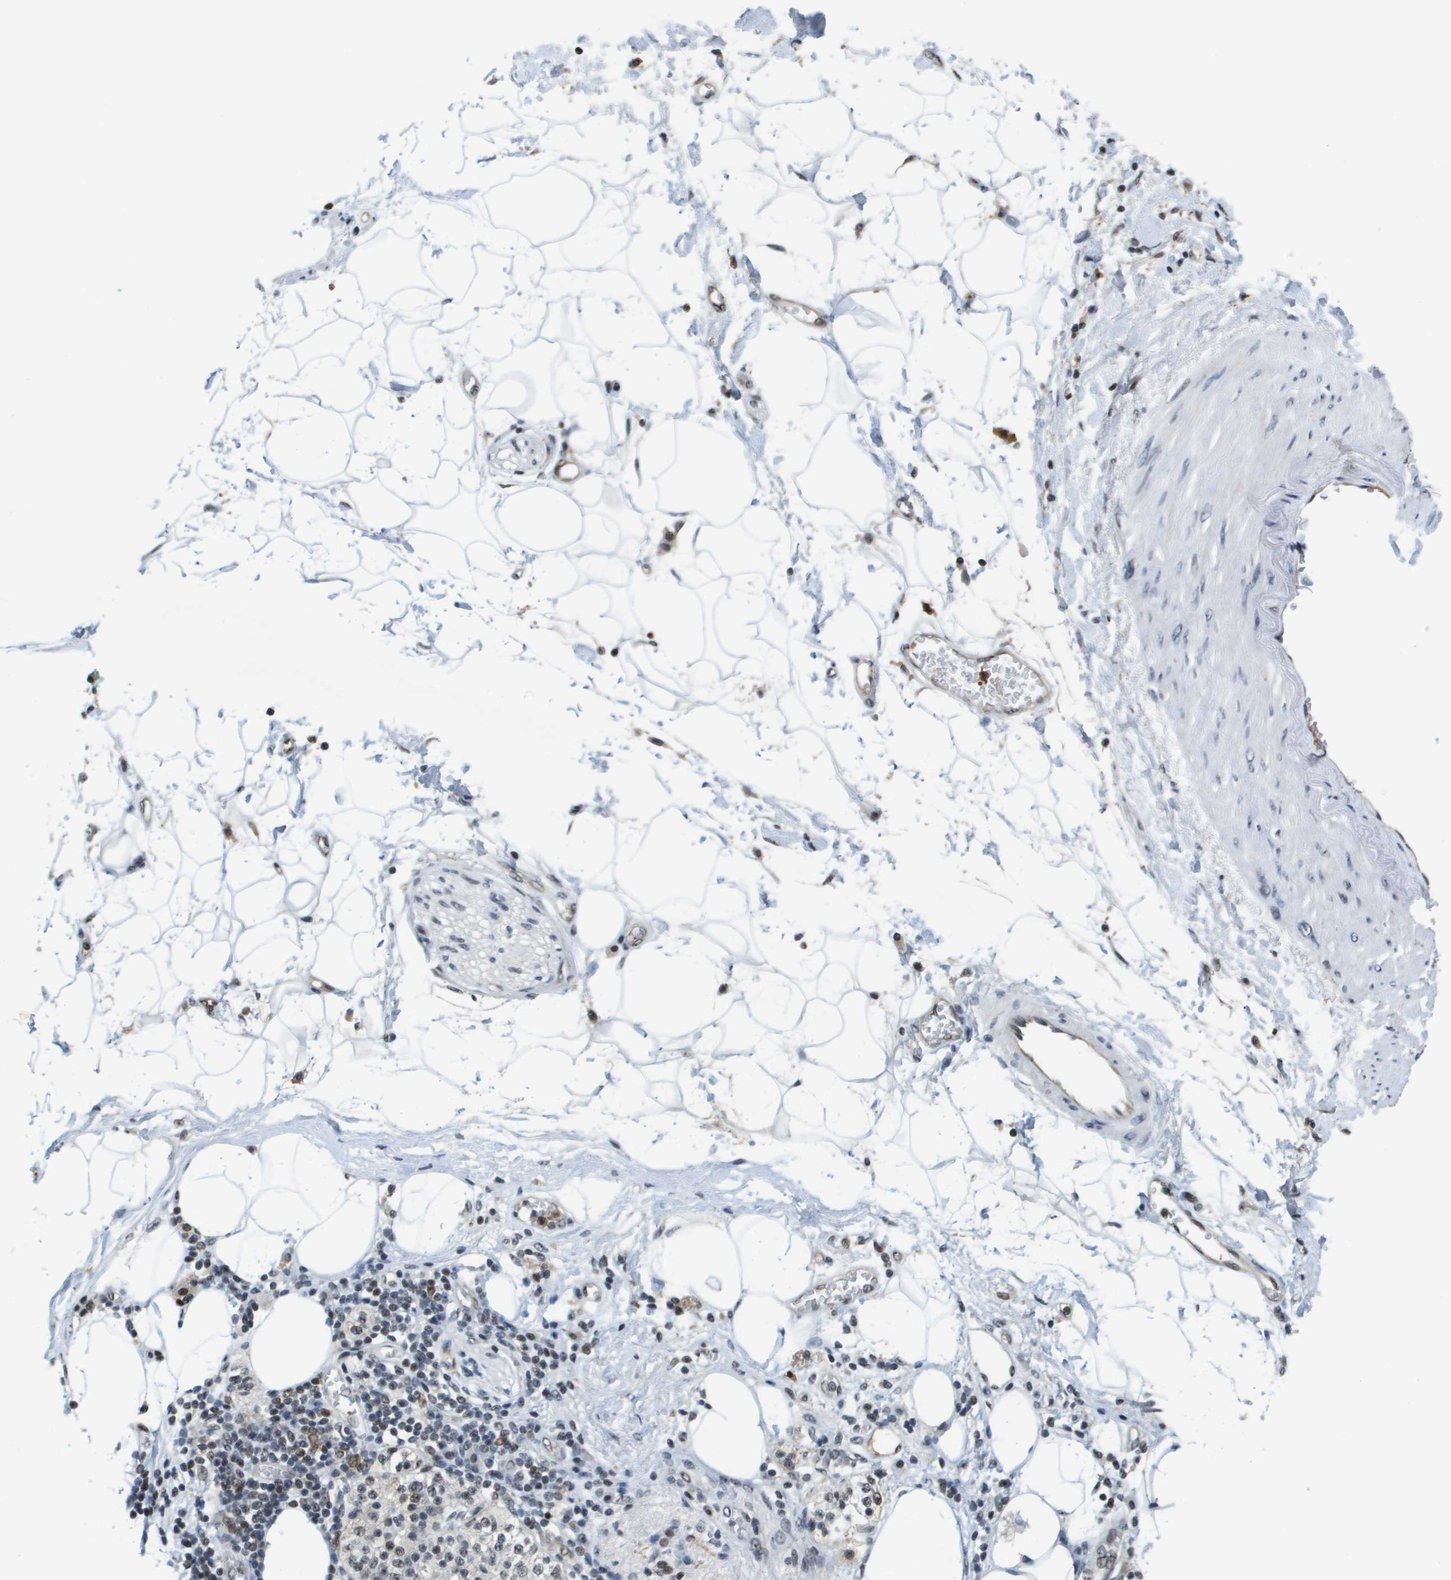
{"staining": {"intensity": "strong", "quantity": ">75%", "location": "nuclear"}, "tissue": "adipose tissue", "cell_type": "Adipocytes", "image_type": "normal", "snomed": [{"axis": "morphology", "description": "Normal tissue, NOS"}, {"axis": "morphology", "description": "Adenocarcinoma, NOS"}, {"axis": "topography", "description": "Duodenum"}, {"axis": "topography", "description": "Peripheral nerve tissue"}], "caption": "Protein analysis of unremarkable adipose tissue displays strong nuclear positivity in about >75% of adipocytes. The protein is shown in brown color, while the nuclei are stained blue.", "gene": "EP400", "patient": {"sex": "female", "age": 60}}